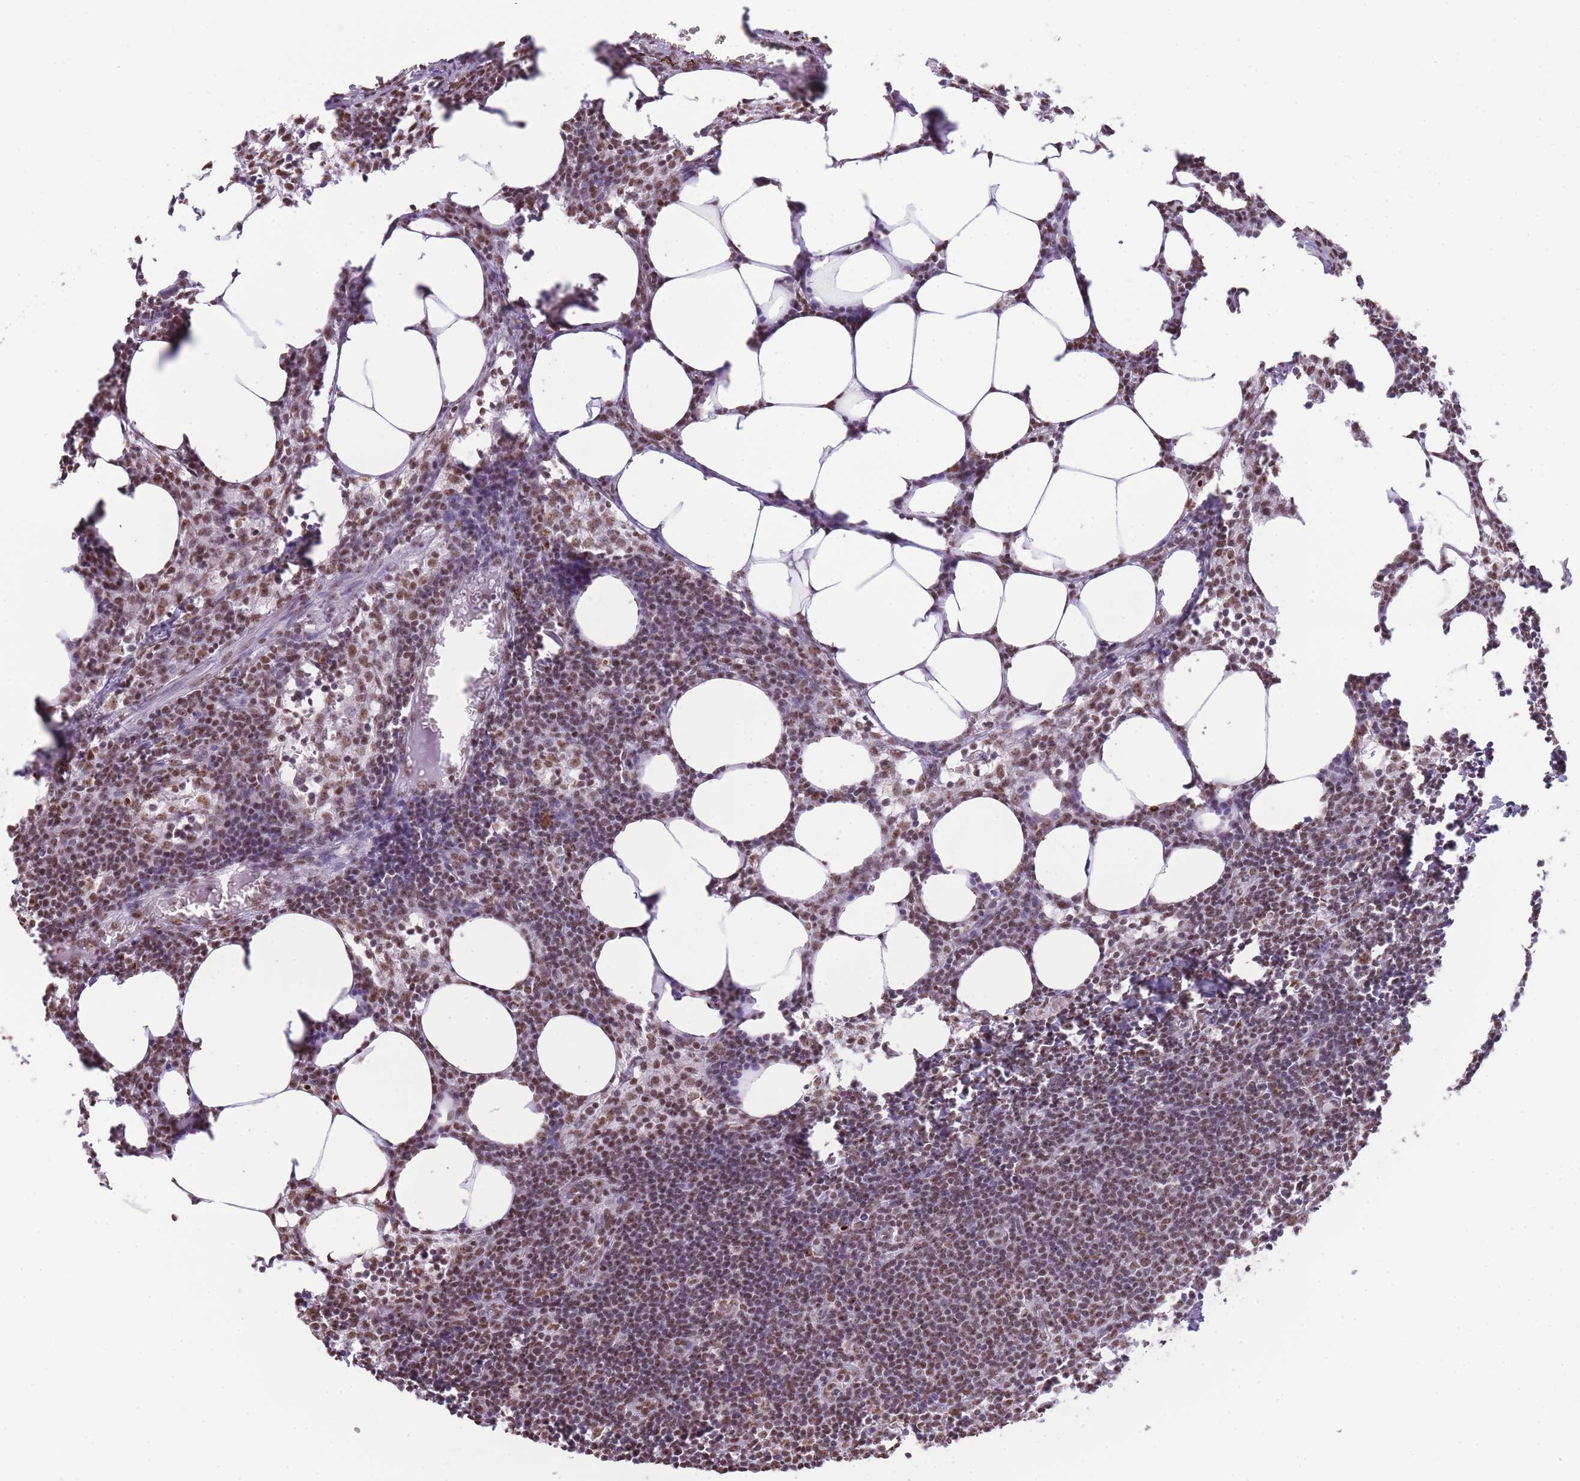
{"staining": {"intensity": "moderate", "quantity": ">75%", "location": "nuclear"}, "tissue": "lymph node", "cell_type": "Germinal center cells", "image_type": "normal", "snomed": [{"axis": "morphology", "description": "Normal tissue, NOS"}, {"axis": "topography", "description": "Lymph node"}], "caption": "IHC of benign human lymph node demonstrates medium levels of moderate nuclear positivity in about >75% of germinal center cells.", "gene": "EVC2", "patient": {"sex": "female", "age": 30}}